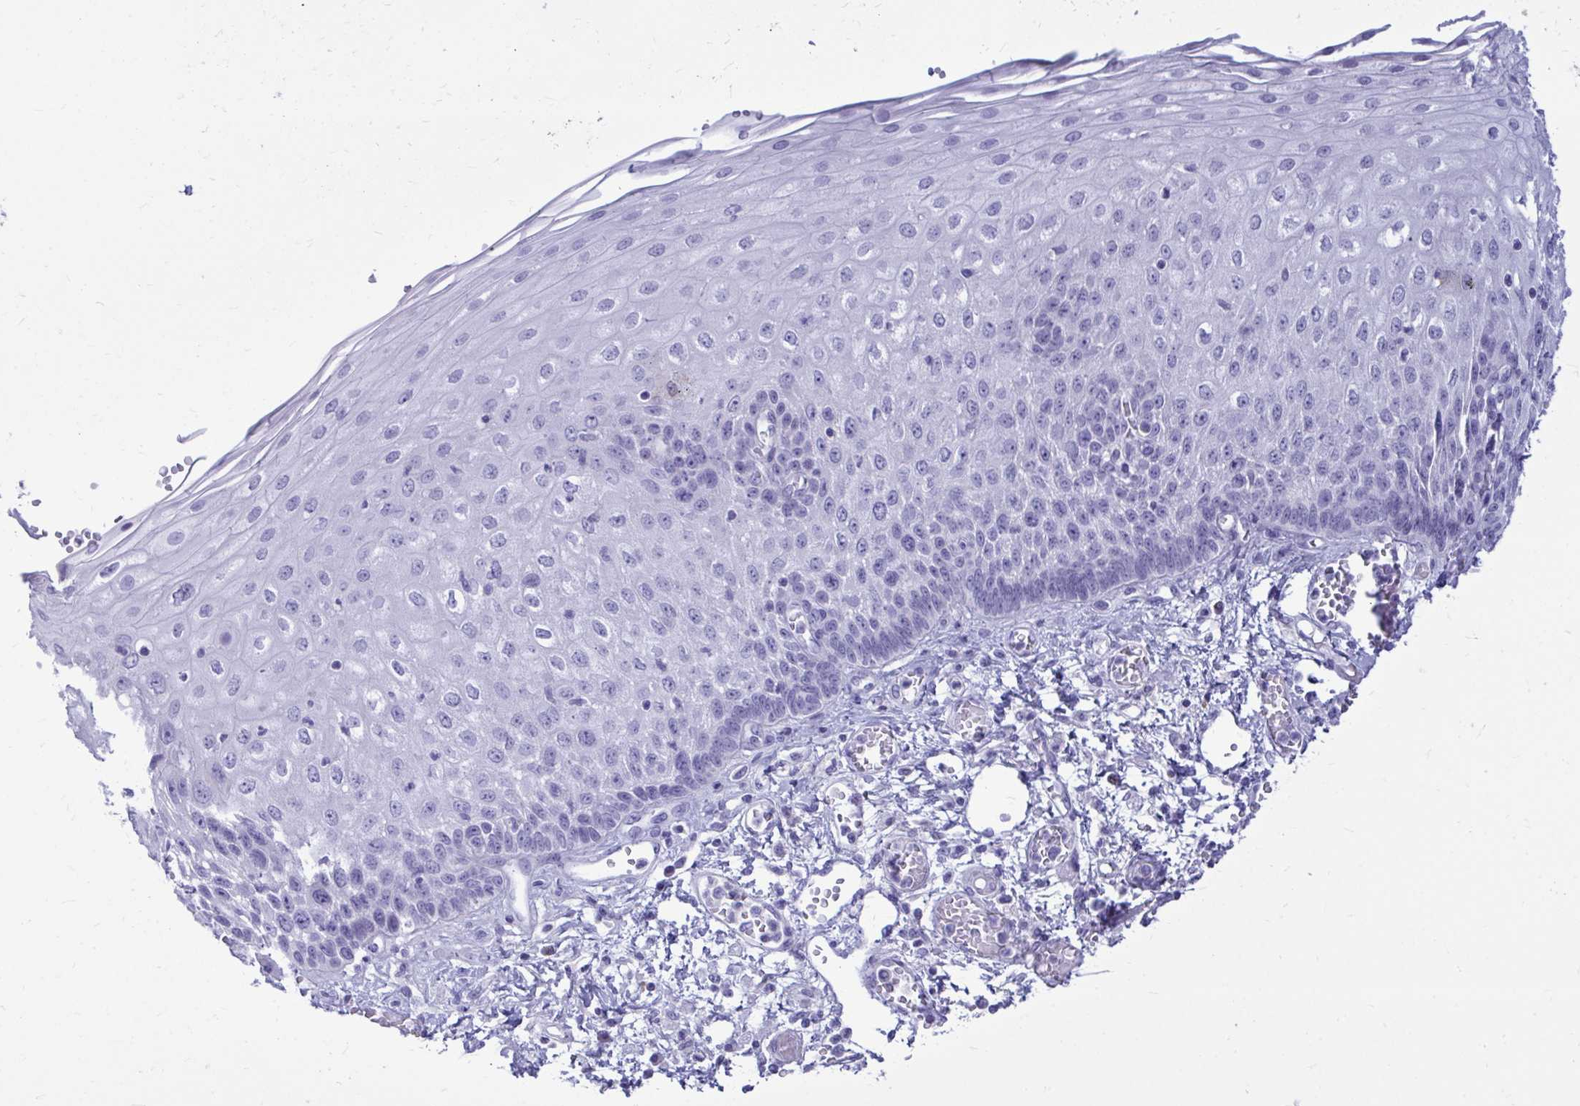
{"staining": {"intensity": "negative", "quantity": "none", "location": "none"}, "tissue": "esophagus", "cell_type": "Squamous epithelial cells", "image_type": "normal", "snomed": [{"axis": "morphology", "description": "Normal tissue, NOS"}, {"axis": "morphology", "description": "Adenocarcinoma, NOS"}, {"axis": "topography", "description": "Esophagus"}], "caption": "The immunohistochemistry image has no significant positivity in squamous epithelial cells of esophagus.", "gene": "NANOGNB", "patient": {"sex": "male", "age": 81}}